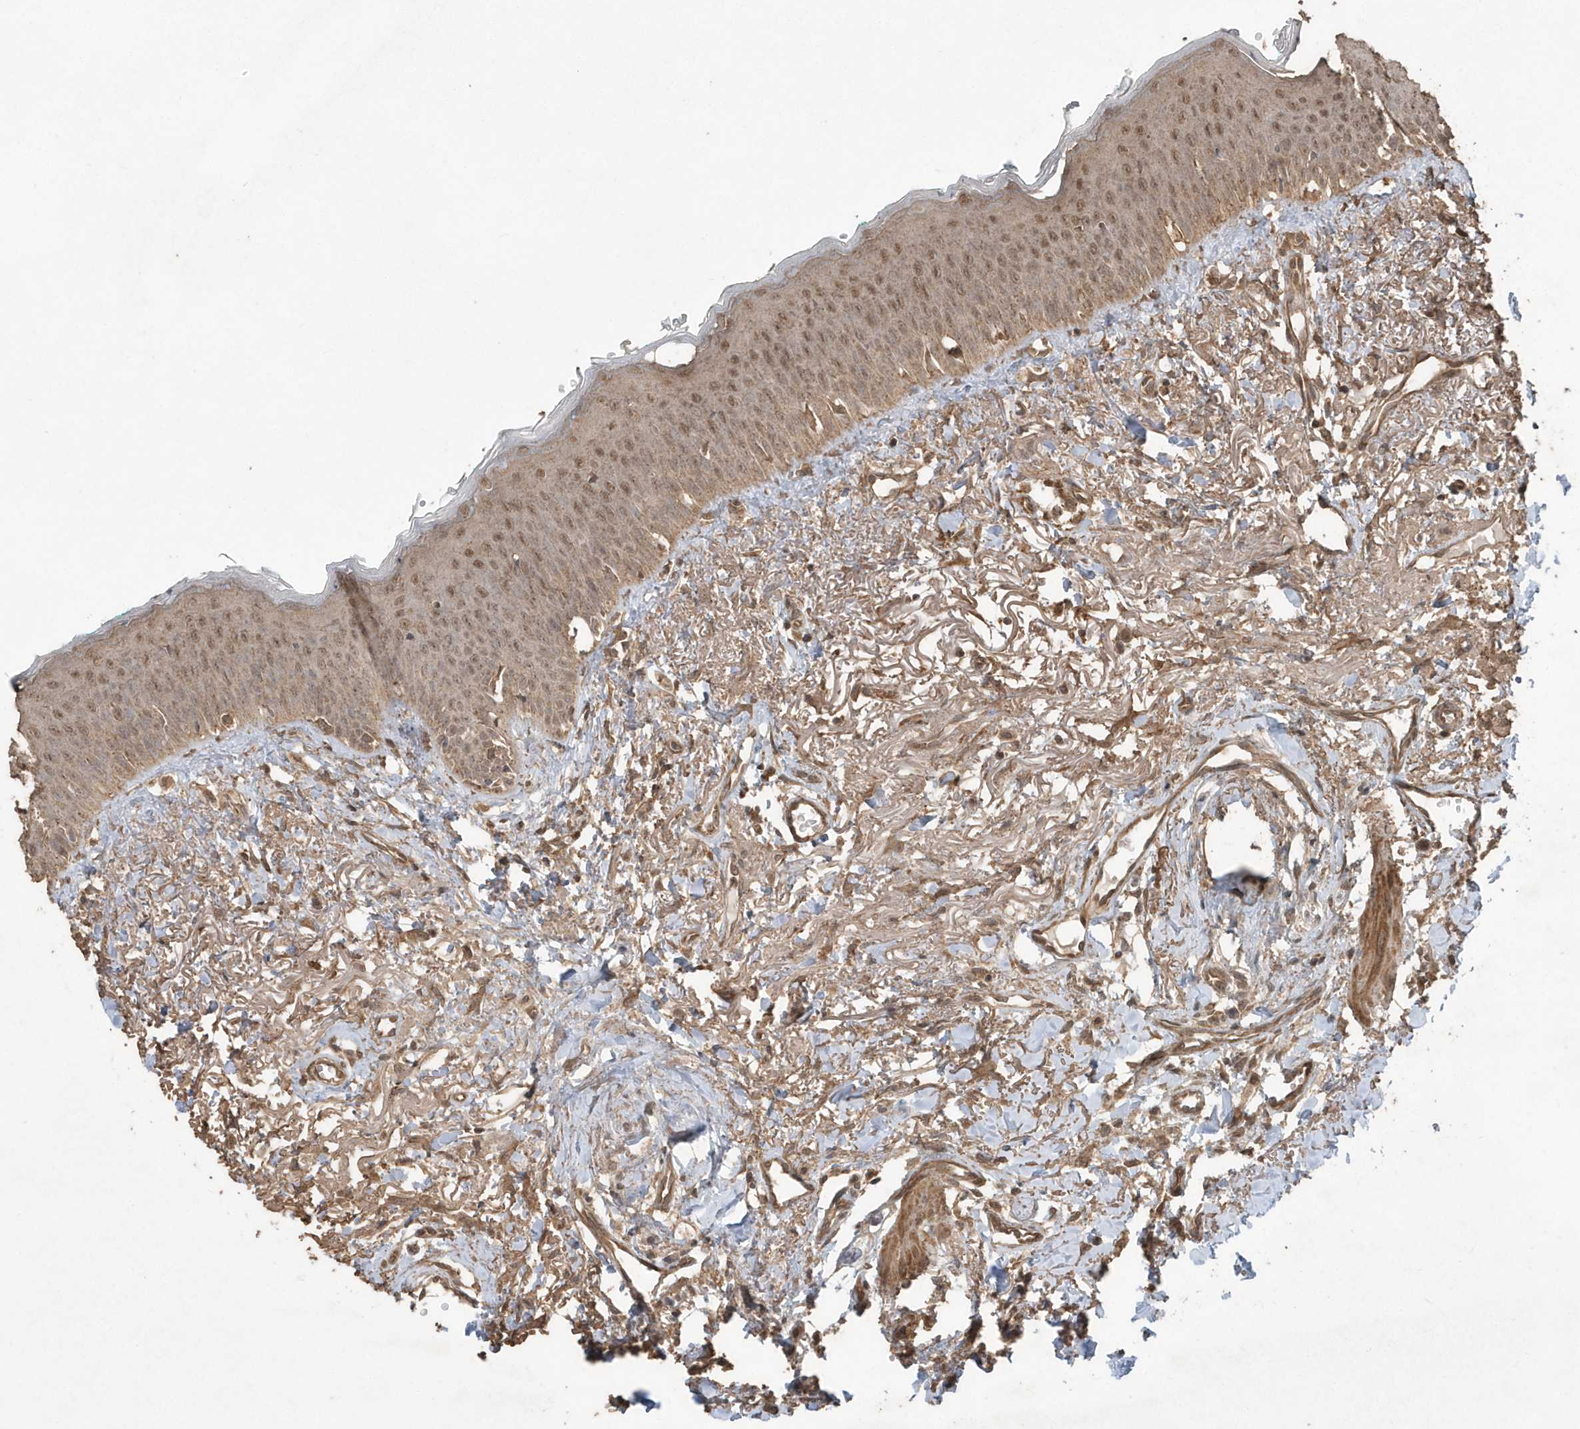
{"staining": {"intensity": "moderate", "quantity": ">75%", "location": "cytoplasmic/membranous,nuclear"}, "tissue": "oral mucosa", "cell_type": "Squamous epithelial cells", "image_type": "normal", "snomed": [{"axis": "morphology", "description": "Normal tissue, NOS"}, {"axis": "topography", "description": "Oral tissue"}], "caption": "Immunohistochemical staining of normal oral mucosa exhibits moderate cytoplasmic/membranous,nuclear protein positivity in about >75% of squamous epithelial cells.", "gene": "PAXBP1", "patient": {"sex": "female", "age": 70}}